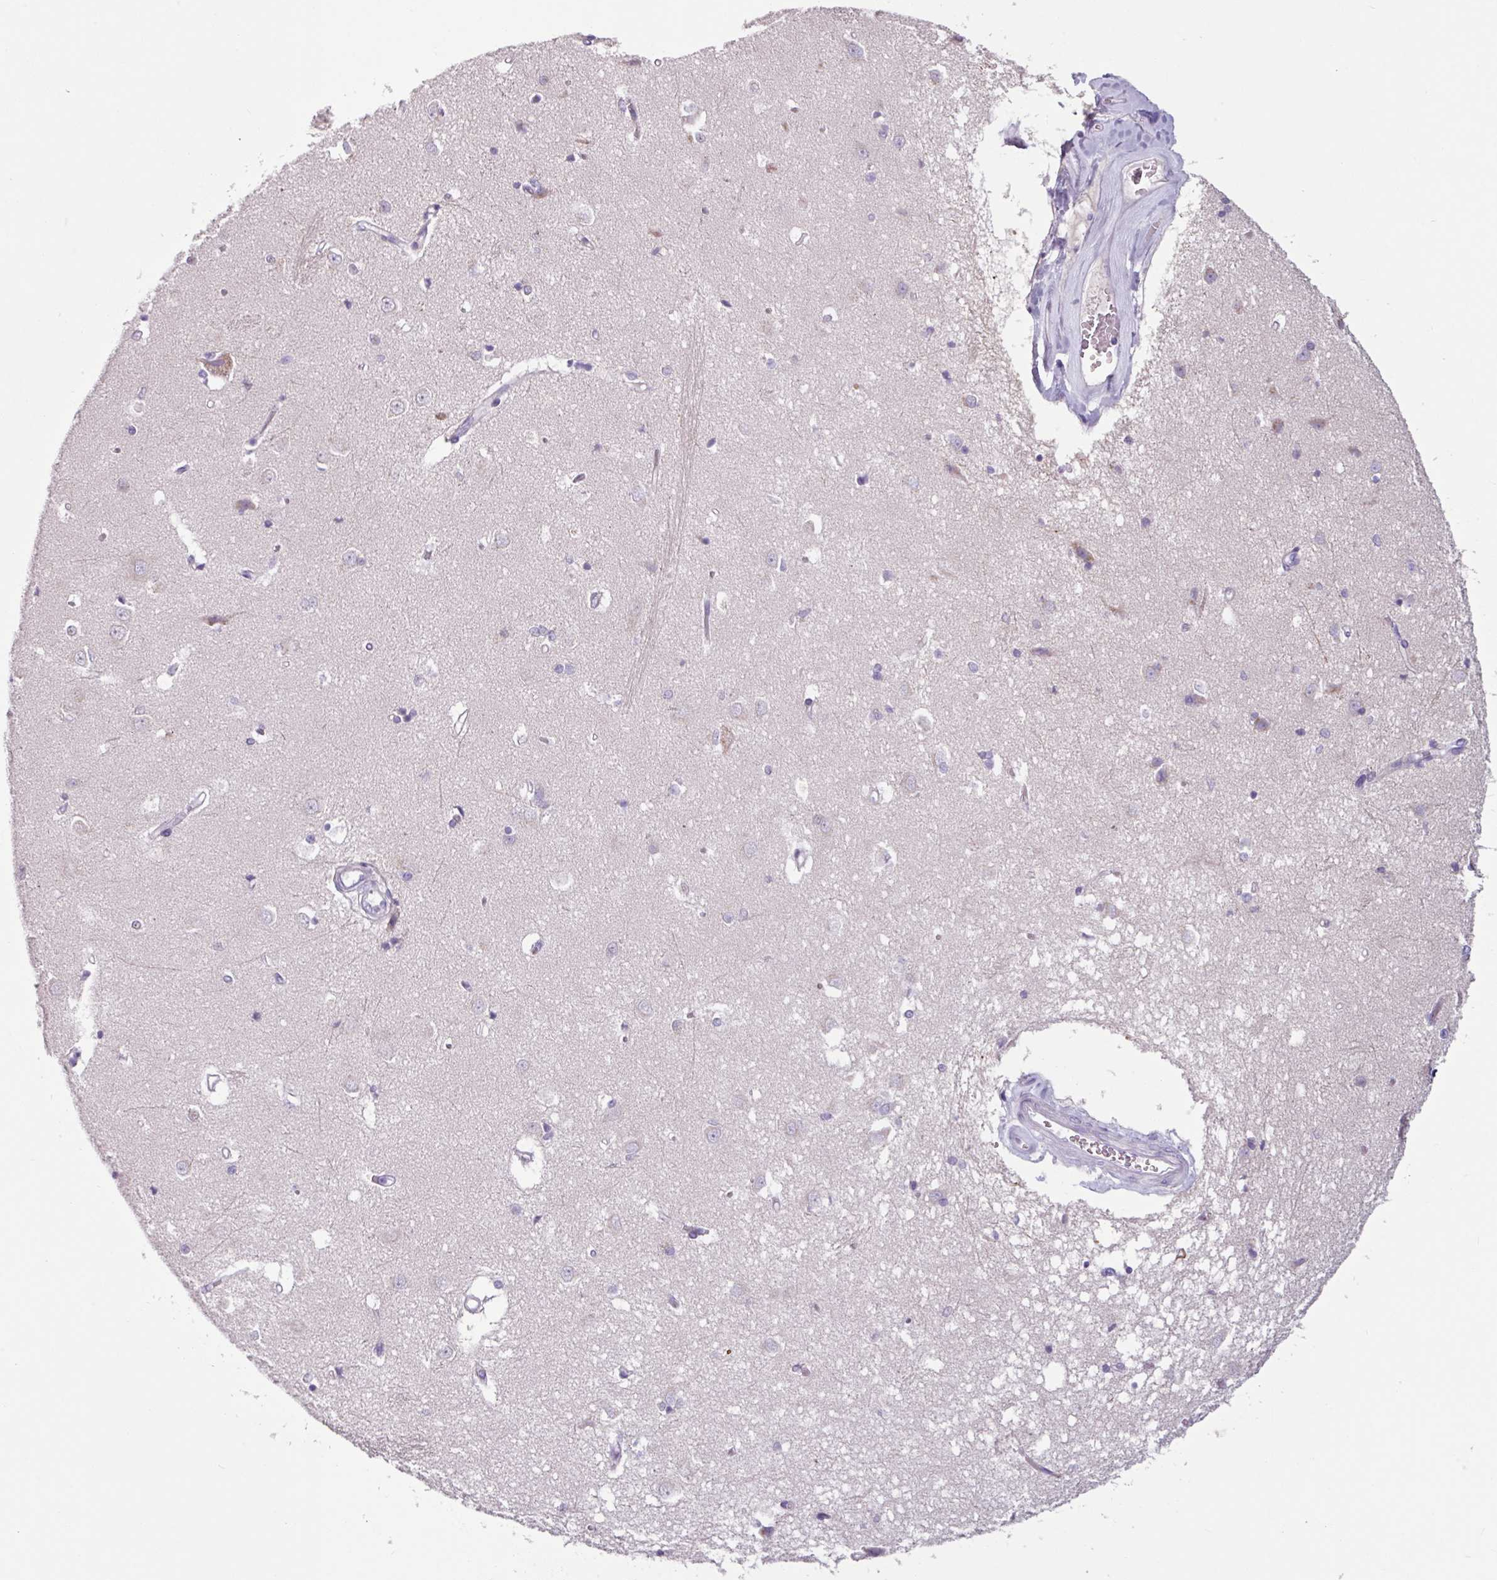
{"staining": {"intensity": "negative", "quantity": "none", "location": "none"}, "tissue": "caudate", "cell_type": "Glial cells", "image_type": "normal", "snomed": [{"axis": "morphology", "description": "Normal tissue, NOS"}, {"axis": "topography", "description": "Lateral ventricle wall"}], "caption": "This is an immunohistochemistry (IHC) photomicrograph of unremarkable human caudate. There is no staining in glial cells.", "gene": "ADGRE1", "patient": {"sex": "male", "age": 37}}